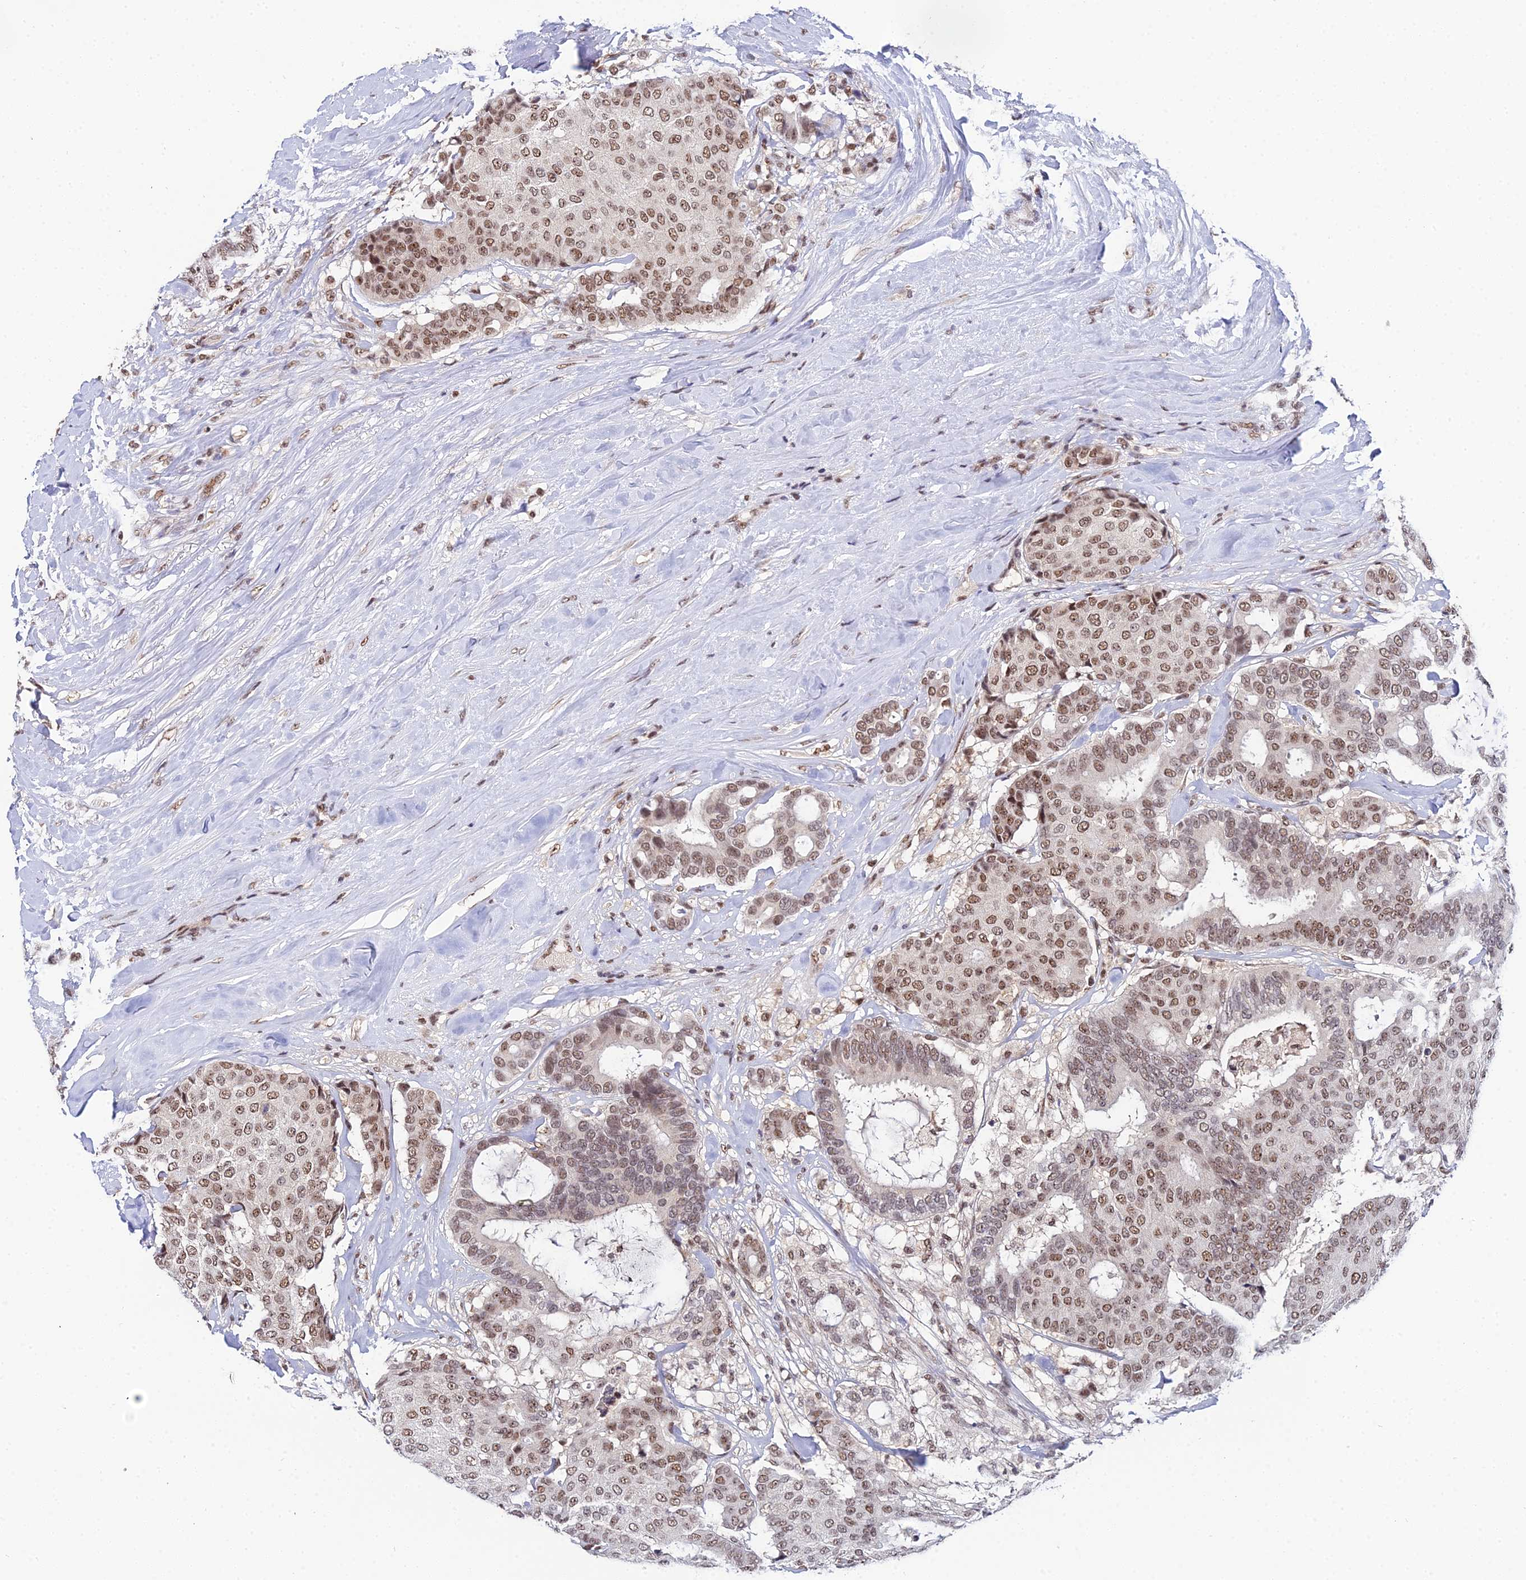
{"staining": {"intensity": "moderate", "quantity": ">75%", "location": "nuclear"}, "tissue": "breast cancer", "cell_type": "Tumor cells", "image_type": "cancer", "snomed": [{"axis": "morphology", "description": "Duct carcinoma"}, {"axis": "topography", "description": "Breast"}], "caption": "IHC (DAB) staining of human breast cancer exhibits moderate nuclear protein expression in approximately >75% of tumor cells. Using DAB (brown) and hematoxylin (blue) stains, captured at high magnification using brightfield microscopy.", "gene": "EXOSC3", "patient": {"sex": "female", "age": 75}}